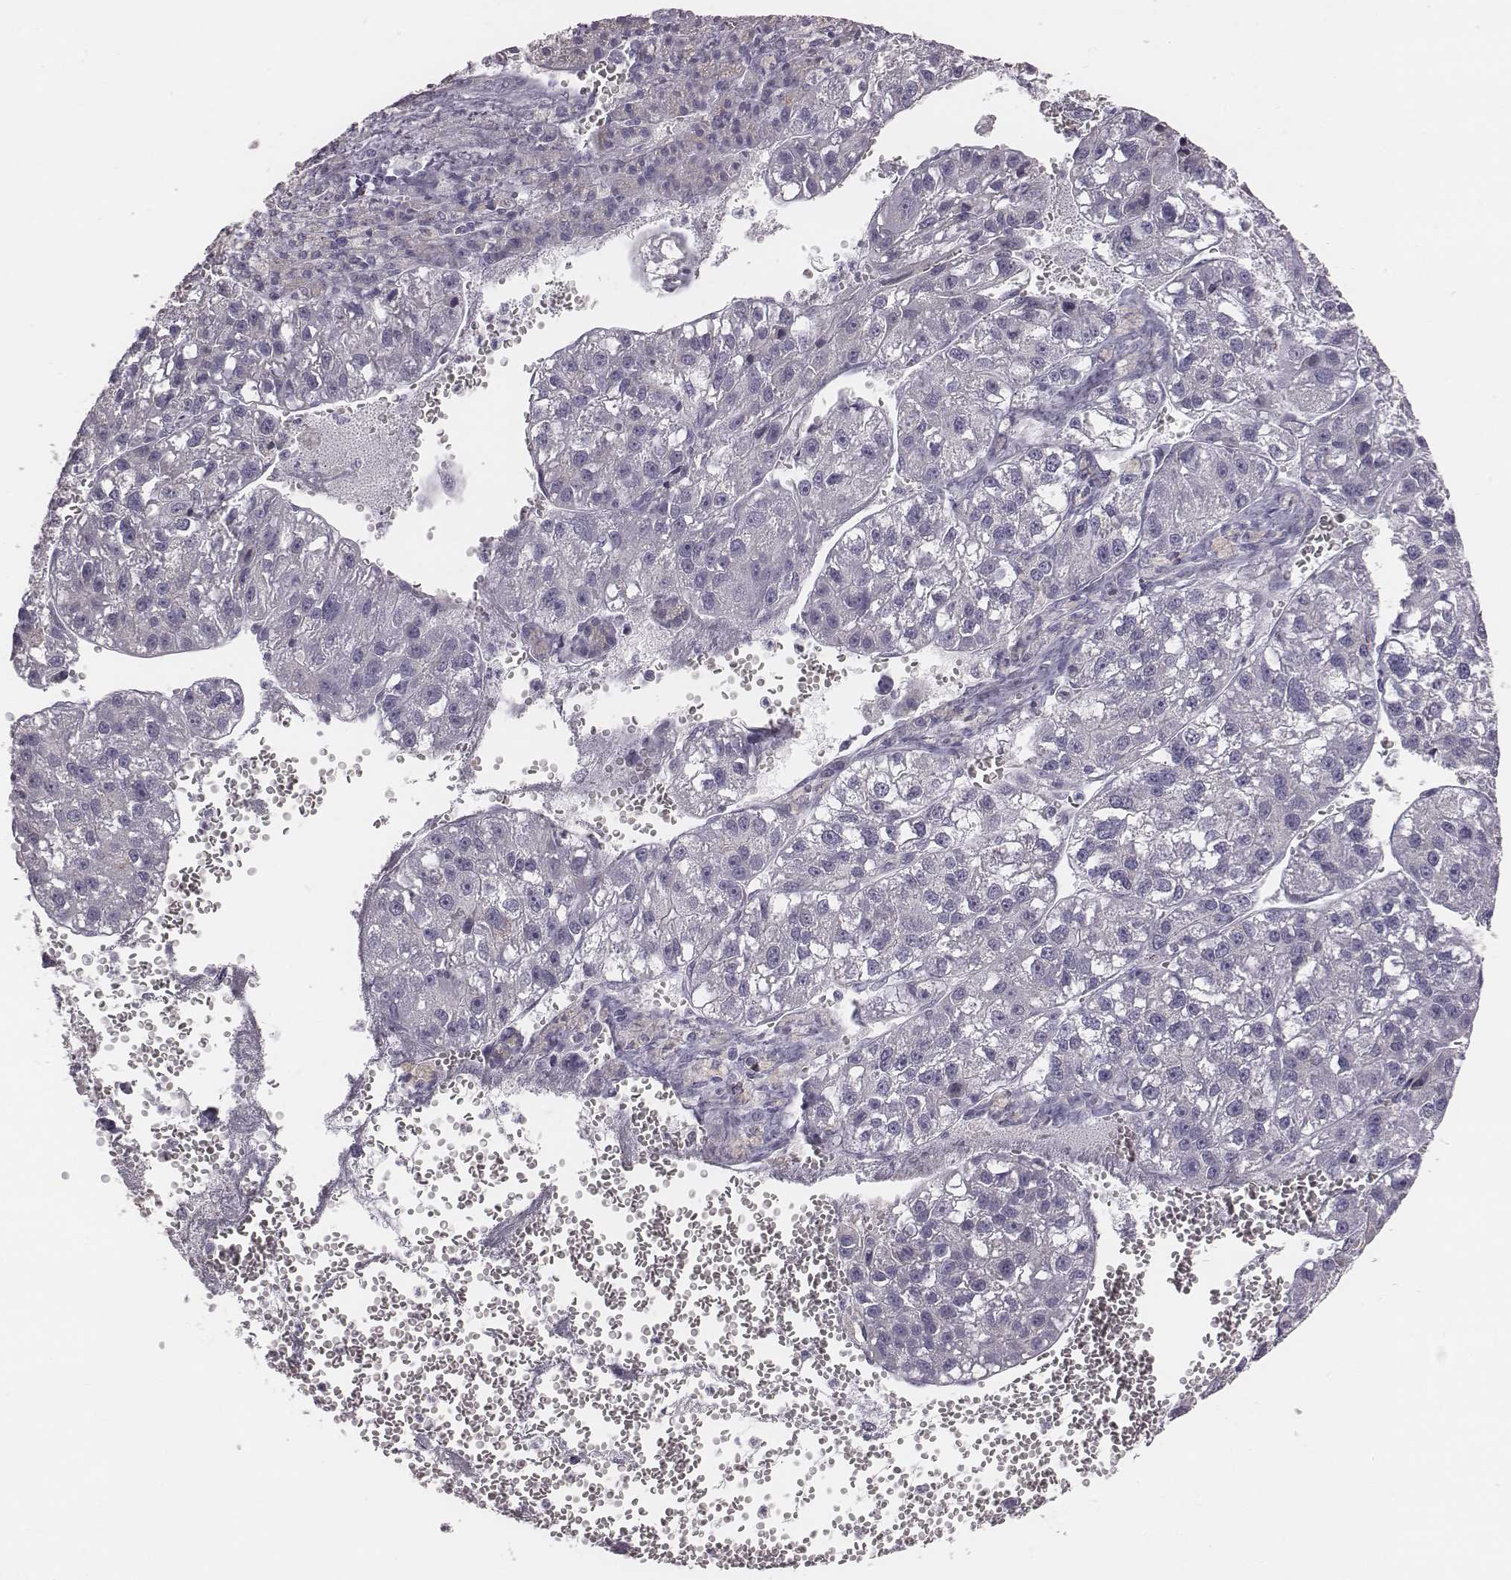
{"staining": {"intensity": "negative", "quantity": "none", "location": "none"}, "tissue": "liver cancer", "cell_type": "Tumor cells", "image_type": "cancer", "snomed": [{"axis": "morphology", "description": "Carcinoma, Hepatocellular, NOS"}, {"axis": "topography", "description": "Liver"}], "caption": "An image of human liver hepatocellular carcinoma is negative for staining in tumor cells.", "gene": "C6orf58", "patient": {"sex": "female", "age": 70}}